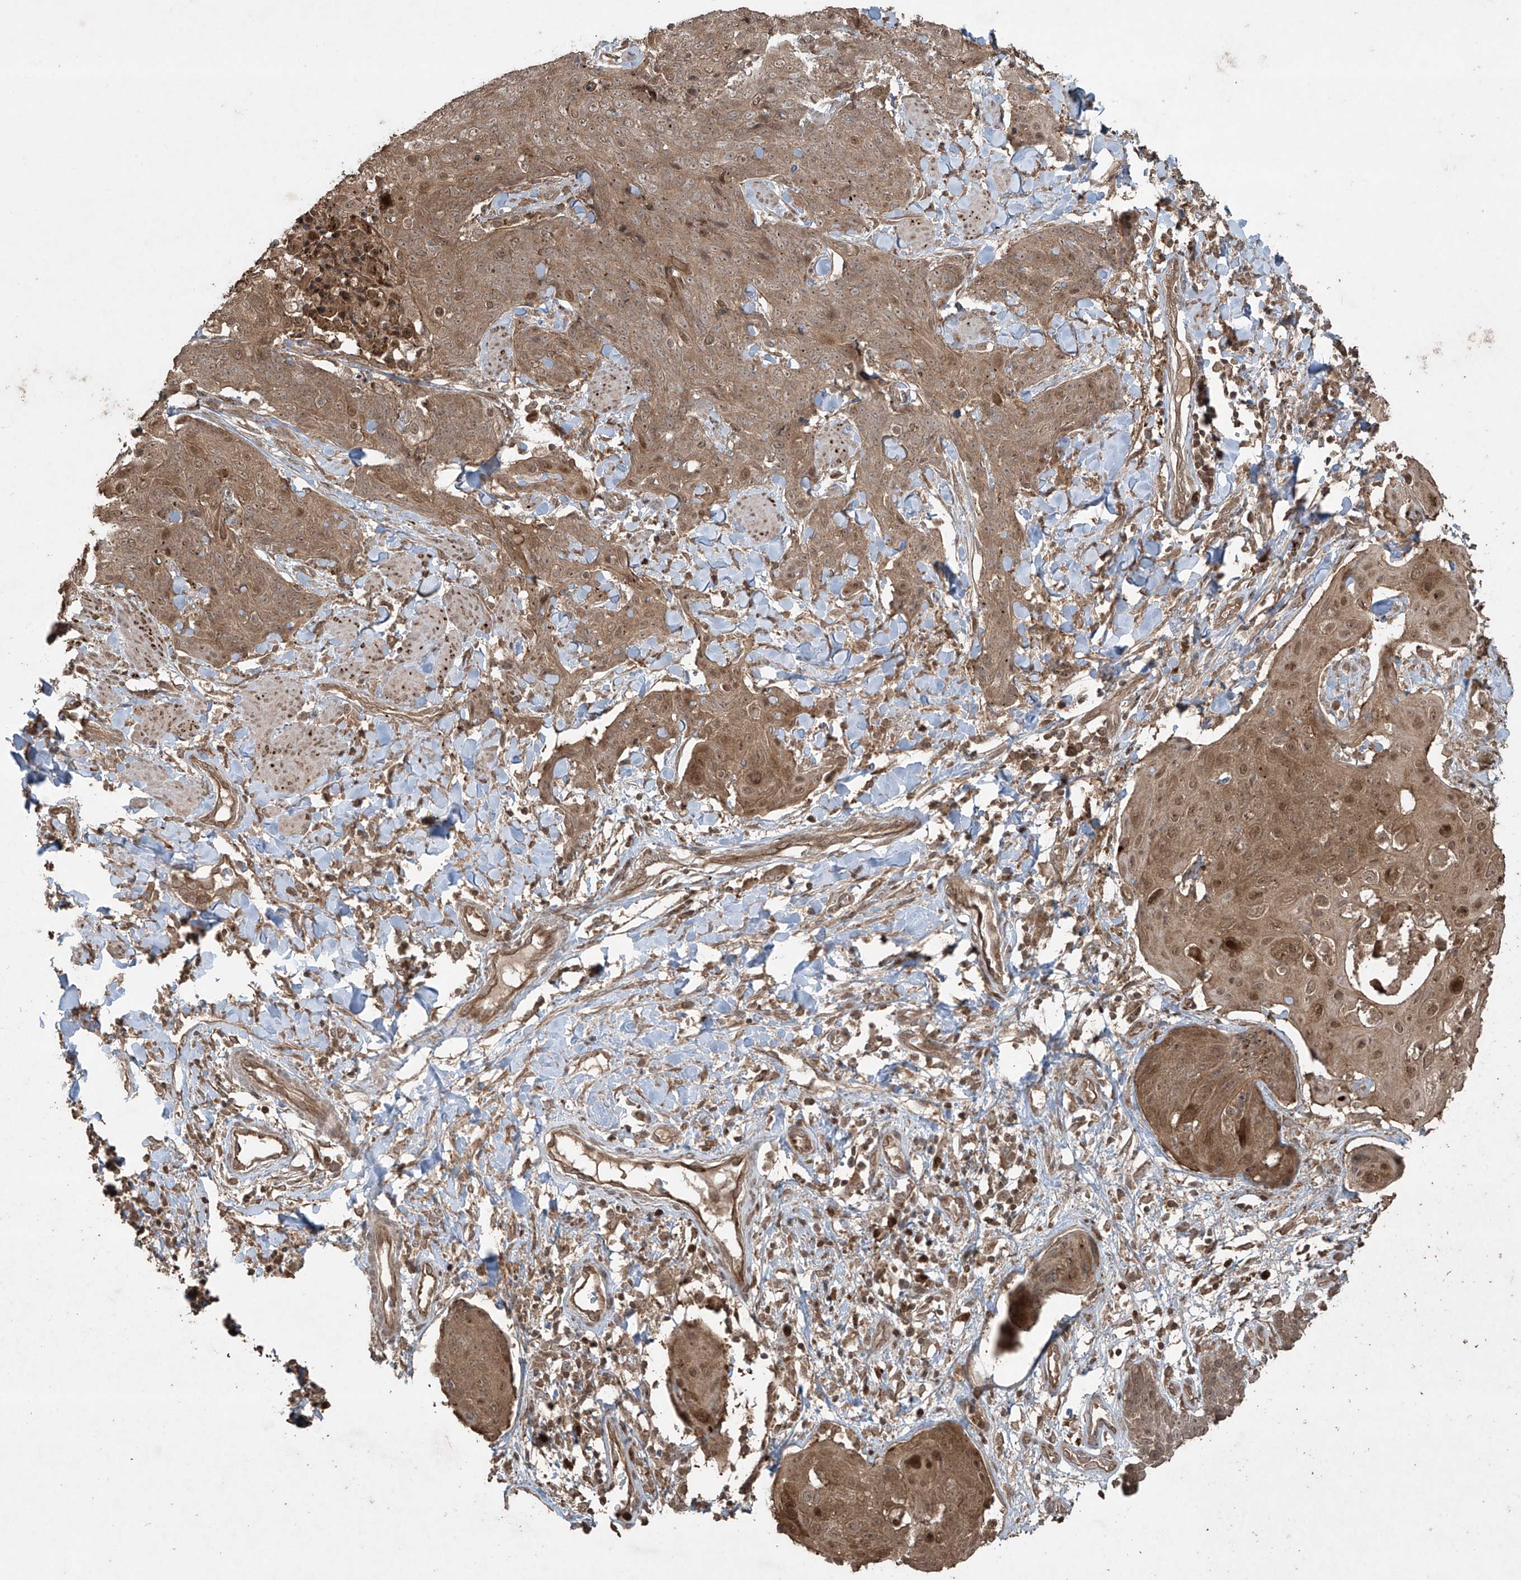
{"staining": {"intensity": "moderate", "quantity": ">75%", "location": "cytoplasmic/membranous,nuclear"}, "tissue": "skin cancer", "cell_type": "Tumor cells", "image_type": "cancer", "snomed": [{"axis": "morphology", "description": "Squamous cell carcinoma, NOS"}, {"axis": "topography", "description": "Skin"}, {"axis": "topography", "description": "Vulva"}], "caption": "Tumor cells demonstrate moderate cytoplasmic/membranous and nuclear staining in approximately >75% of cells in skin cancer.", "gene": "PGPEP1", "patient": {"sex": "female", "age": 85}}